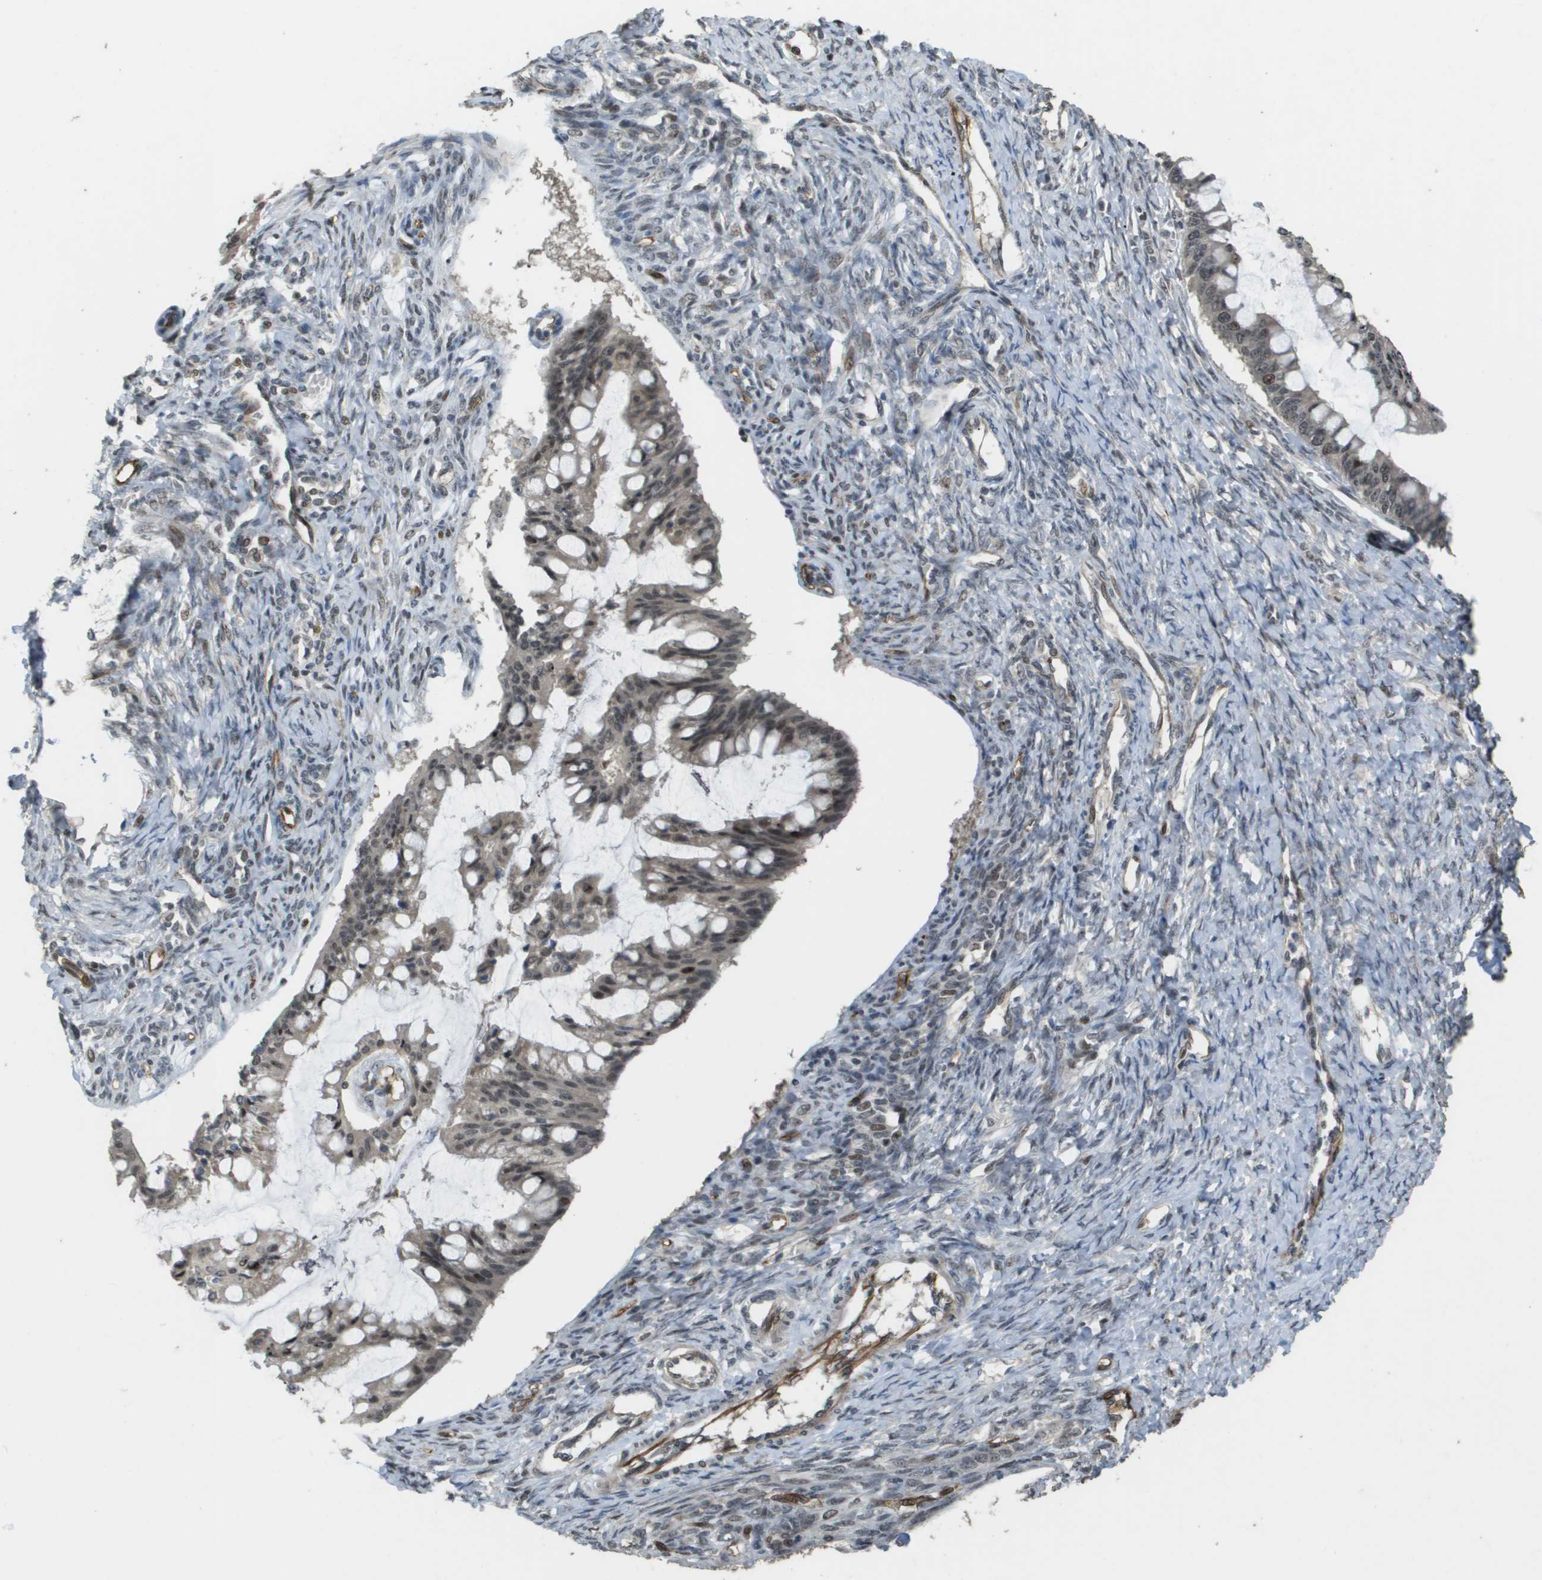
{"staining": {"intensity": "moderate", "quantity": ">75%", "location": "cytoplasmic/membranous"}, "tissue": "ovarian cancer", "cell_type": "Tumor cells", "image_type": "cancer", "snomed": [{"axis": "morphology", "description": "Cystadenocarcinoma, mucinous, NOS"}, {"axis": "topography", "description": "Ovary"}], "caption": "Approximately >75% of tumor cells in ovarian cancer (mucinous cystadenocarcinoma) demonstrate moderate cytoplasmic/membranous protein expression as visualized by brown immunohistochemical staining.", "gene": "KAT5", "patient": {"sex": "female", "age": 73}}